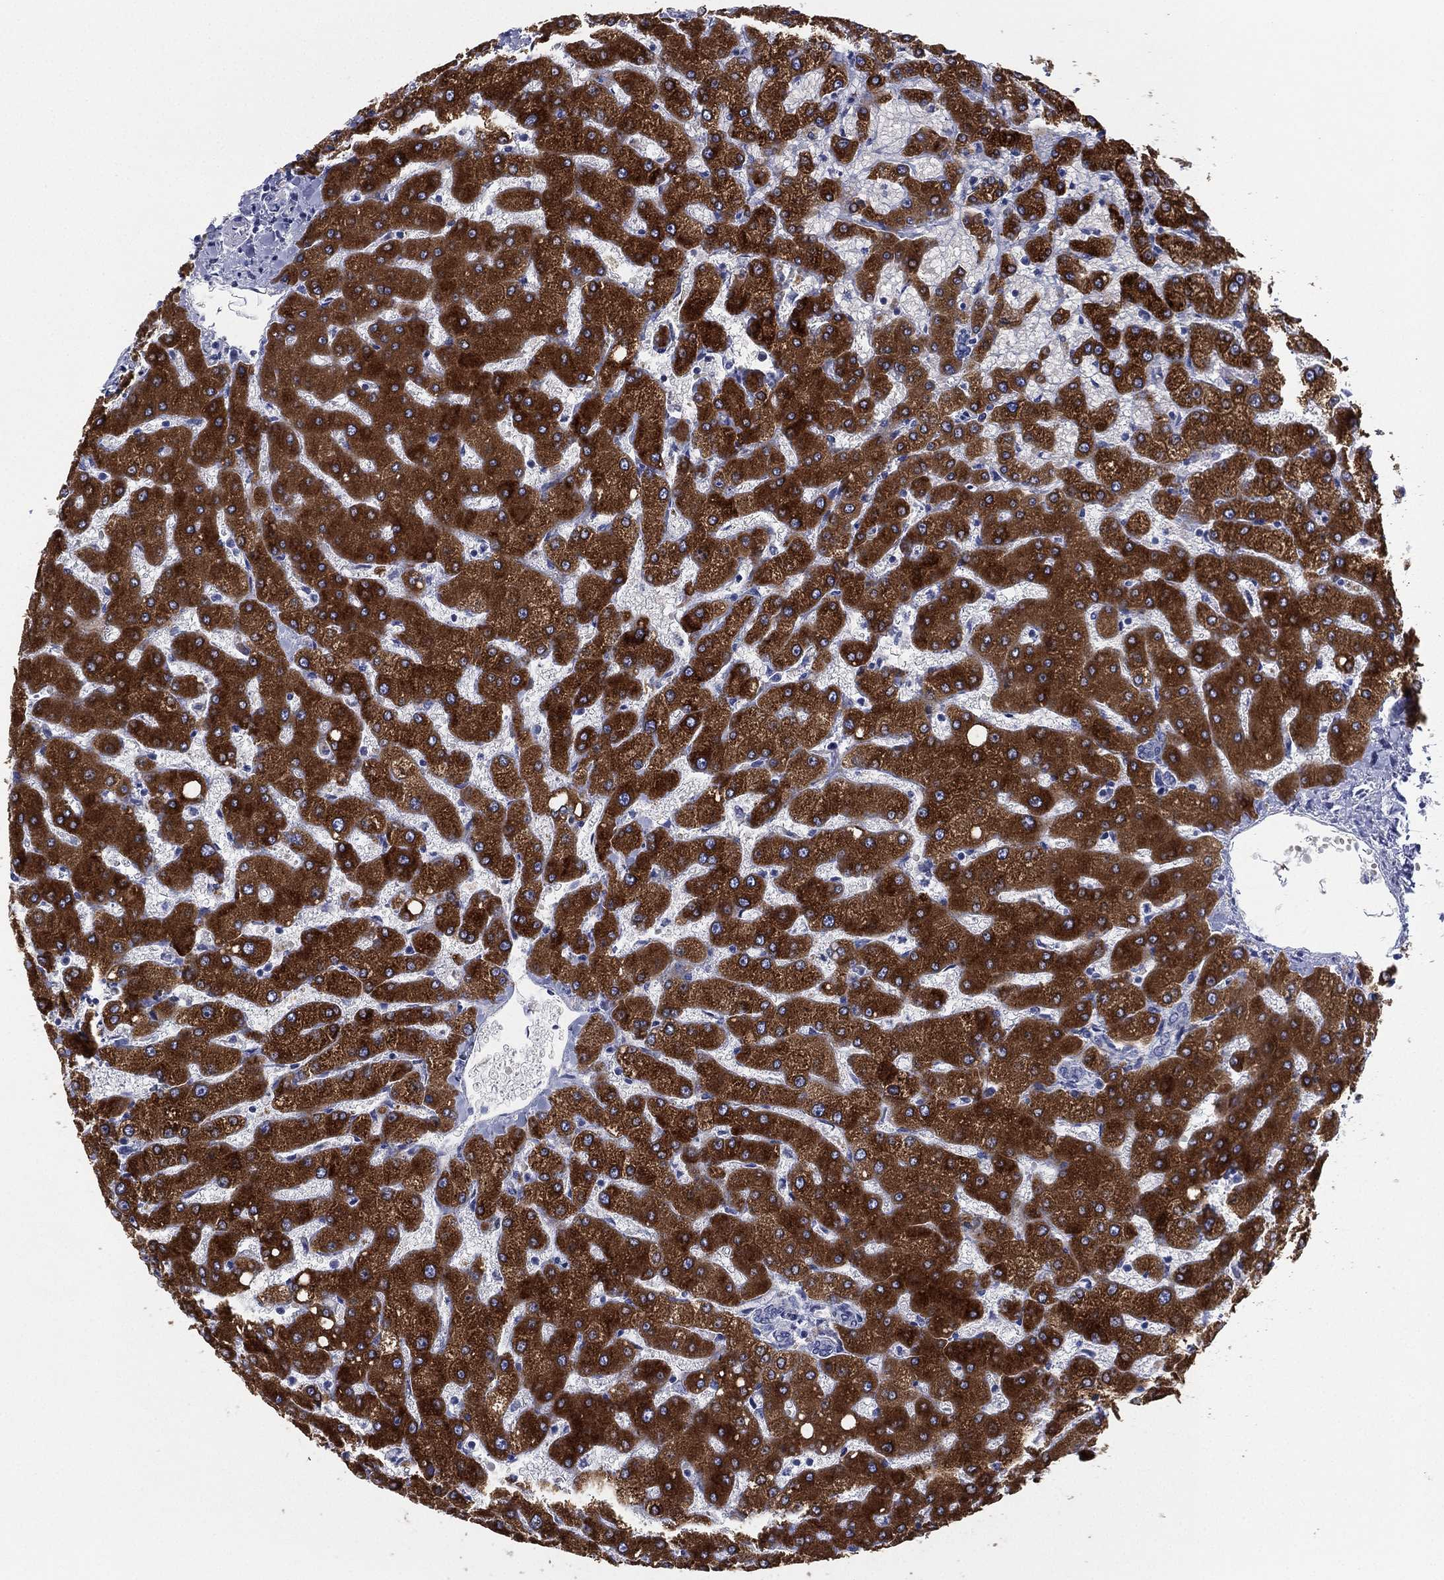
{"staining": {"intensity": "negative", "quantity": "none", "location": "none"}, "tissue": "liver", "cell_type": "Cholangiocytes", "image_type": "normal", "snomed": [{"axis": "morphology", "description": "Normal tissue, NOS"}, {"axis": "topography", "description": "Liver"}], "caption": "Immunohistochemical staining of unremarkable human liver exhibits no significant positivity in cholangiocytes. (DAB immunohistochemistry (IHC) visualized using brightfield microscopy, high magnification).", "gene": "CYP2D6", "patient": {"sex": "female", "age": 54}}